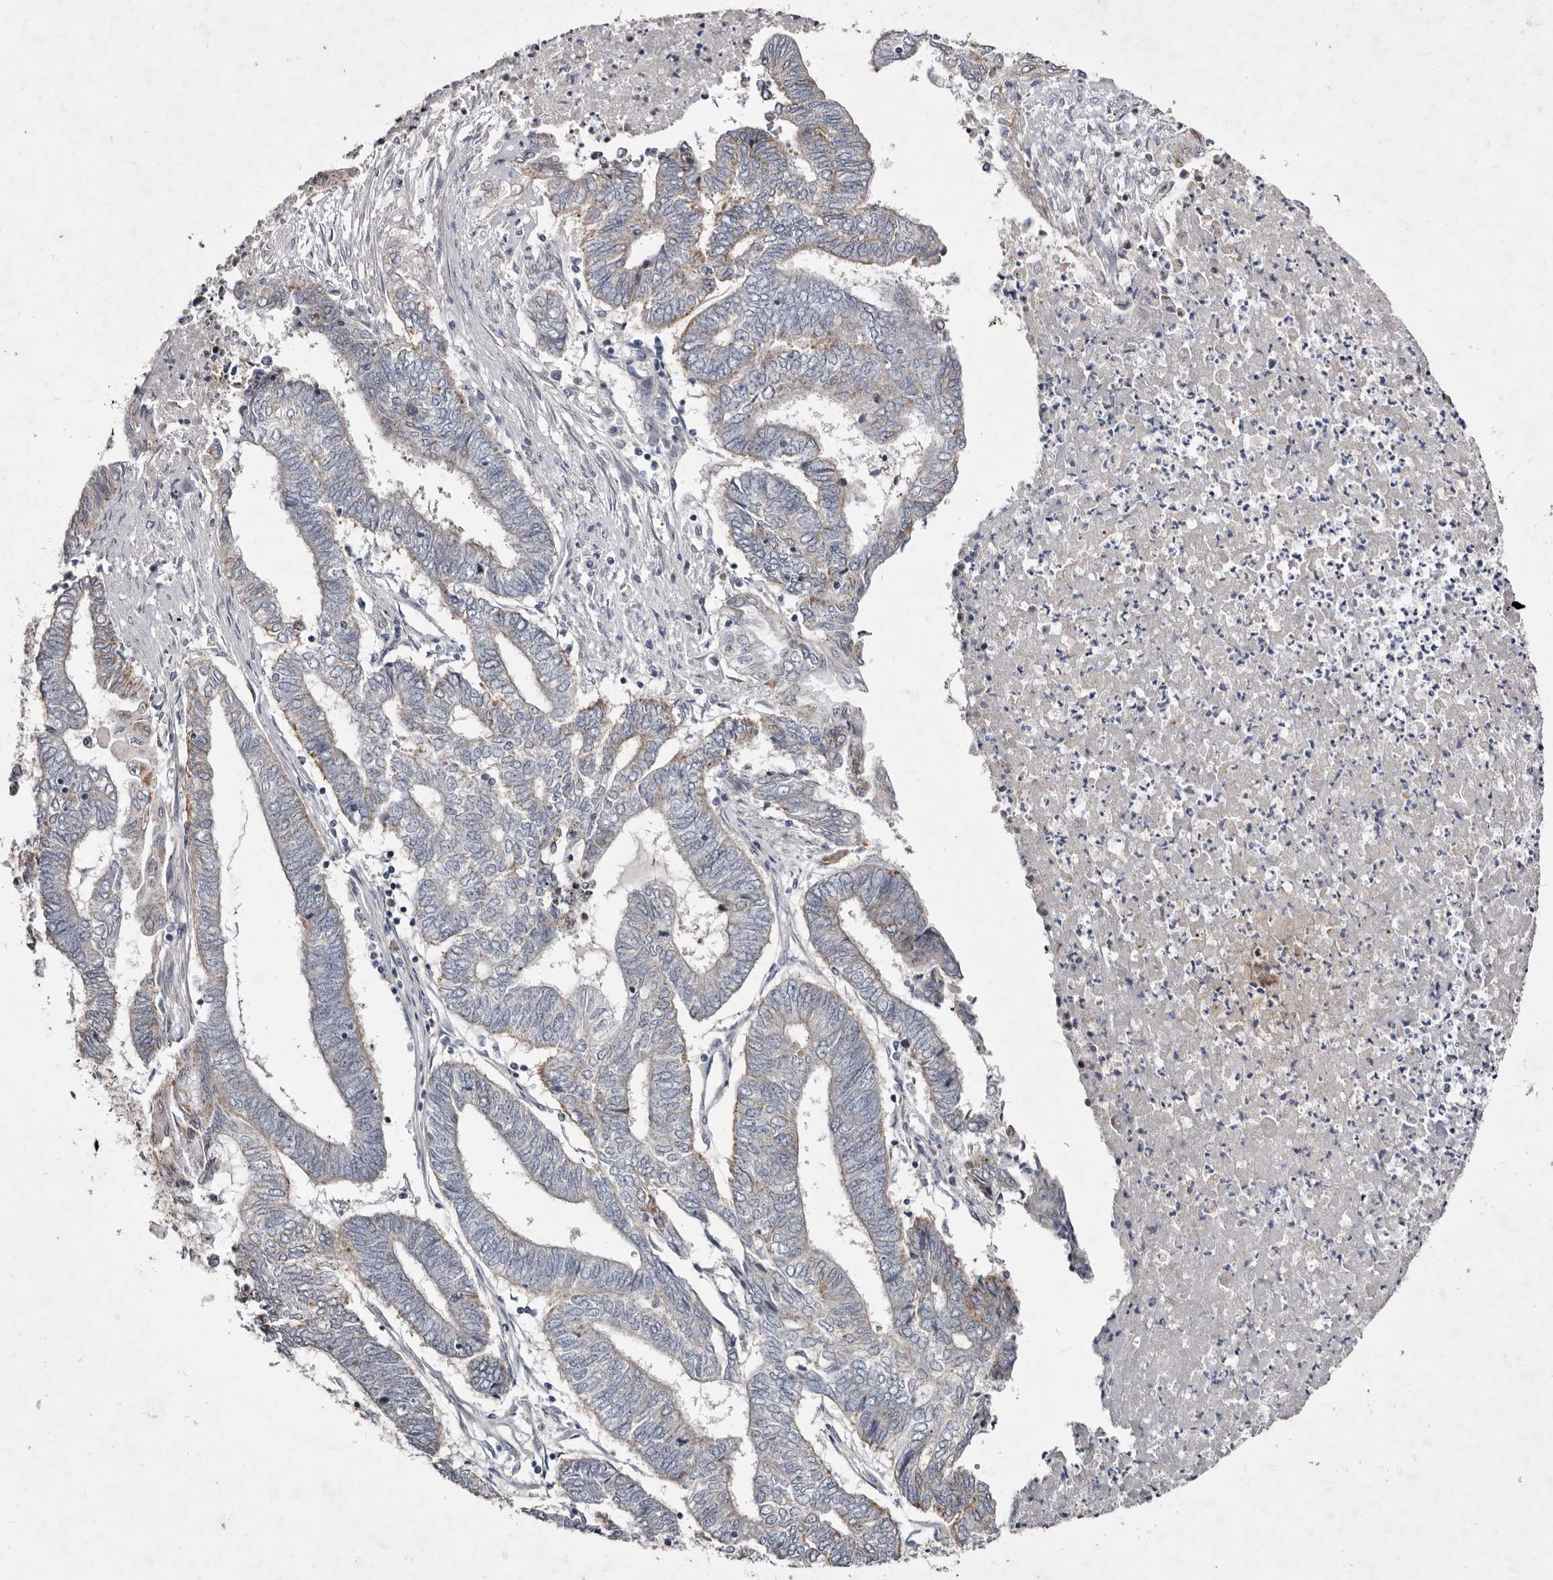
{"staining": {"intensity": "weak", "quantity": "25%-75%", "location": "cytoplasmic/membranous"}, "tissue": "endometrial cancer", "cell_type": "Tumor cells", "image_type": "cancer", "snomed": [{"axis": "morphology", "description": "Adenocarcinoma, NOS"}, {"axis": "topography", "description": "Uterus"}, {"axis": "topography", "description": "Endometrium"}], "caption": "An immunohistochemistry micrograph of tumor tissue is shown. Protein staining in brown labels weak cytoplasmic/membranous positivity in endometrial adenocarcinoma within tumor cells. Using DAB (brown) and hematoxylin (blue) stains, captured at high magnification using brightfield microscopy.", "gene": "TIMM17B", "patient": {"sex": "female", "age": 70}}